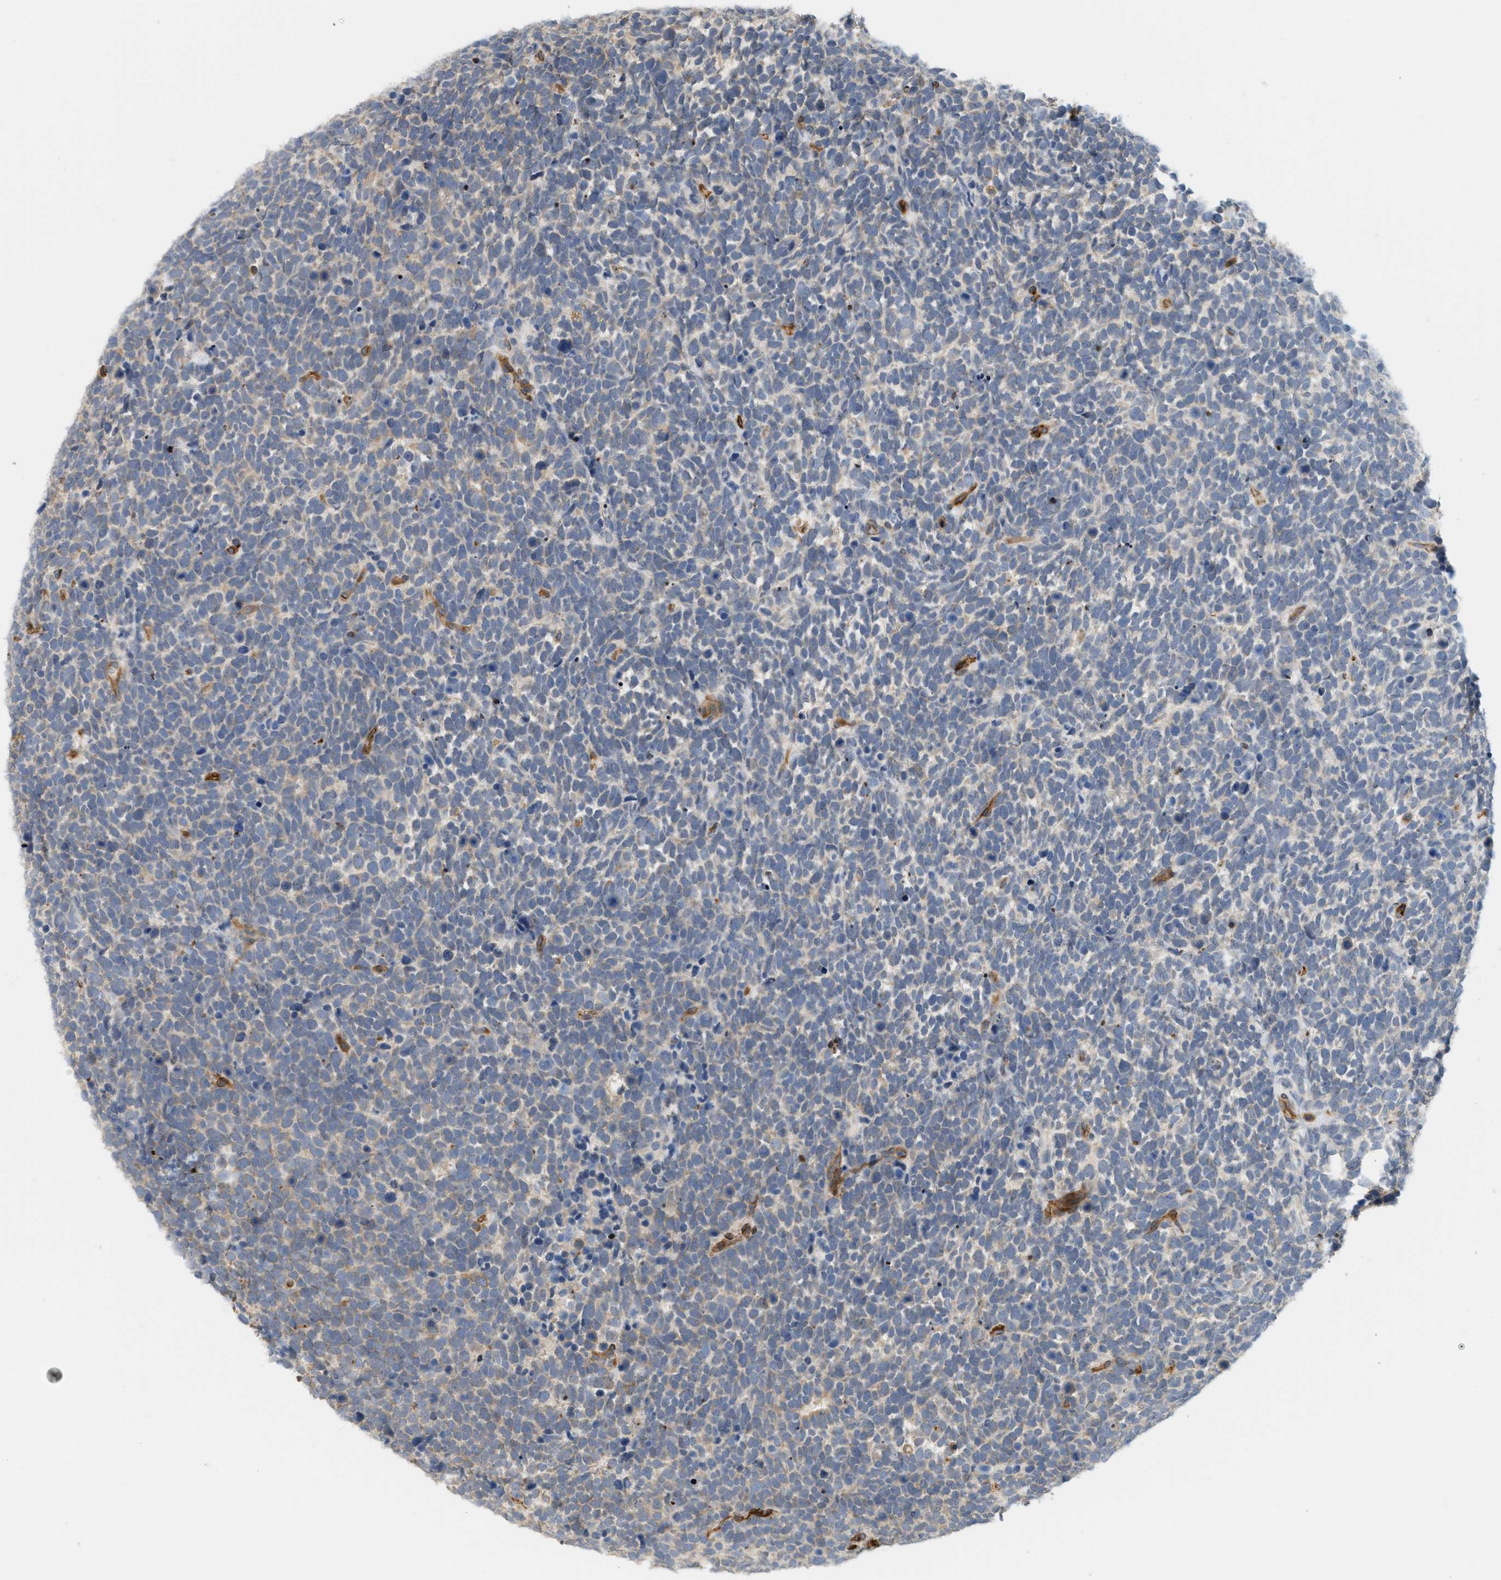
{"staining": {"intensity": "weak", "quantity": "<25%", "location": "cytoplasmic/membranous"}, "tissue": "urothelial cancer", "cell_type": "Tumor cells", "image_type": "cancer", "snomed": [{"axis": "morphology", "description": "Urothelial carcinoma, High grade"}, {"axis": "topography", "description": "Urinary bladder"}], "caption": "Immunohistochemistry of human urothelial cancer reveals no staining in tumor cells. (DAB (3,3'-diaminobenzidine) immunohistochemistry visualized using brightfield microscopy, high magnification).", "gene": "SVOP", "patient": {"sex": "female", "age": 82}}